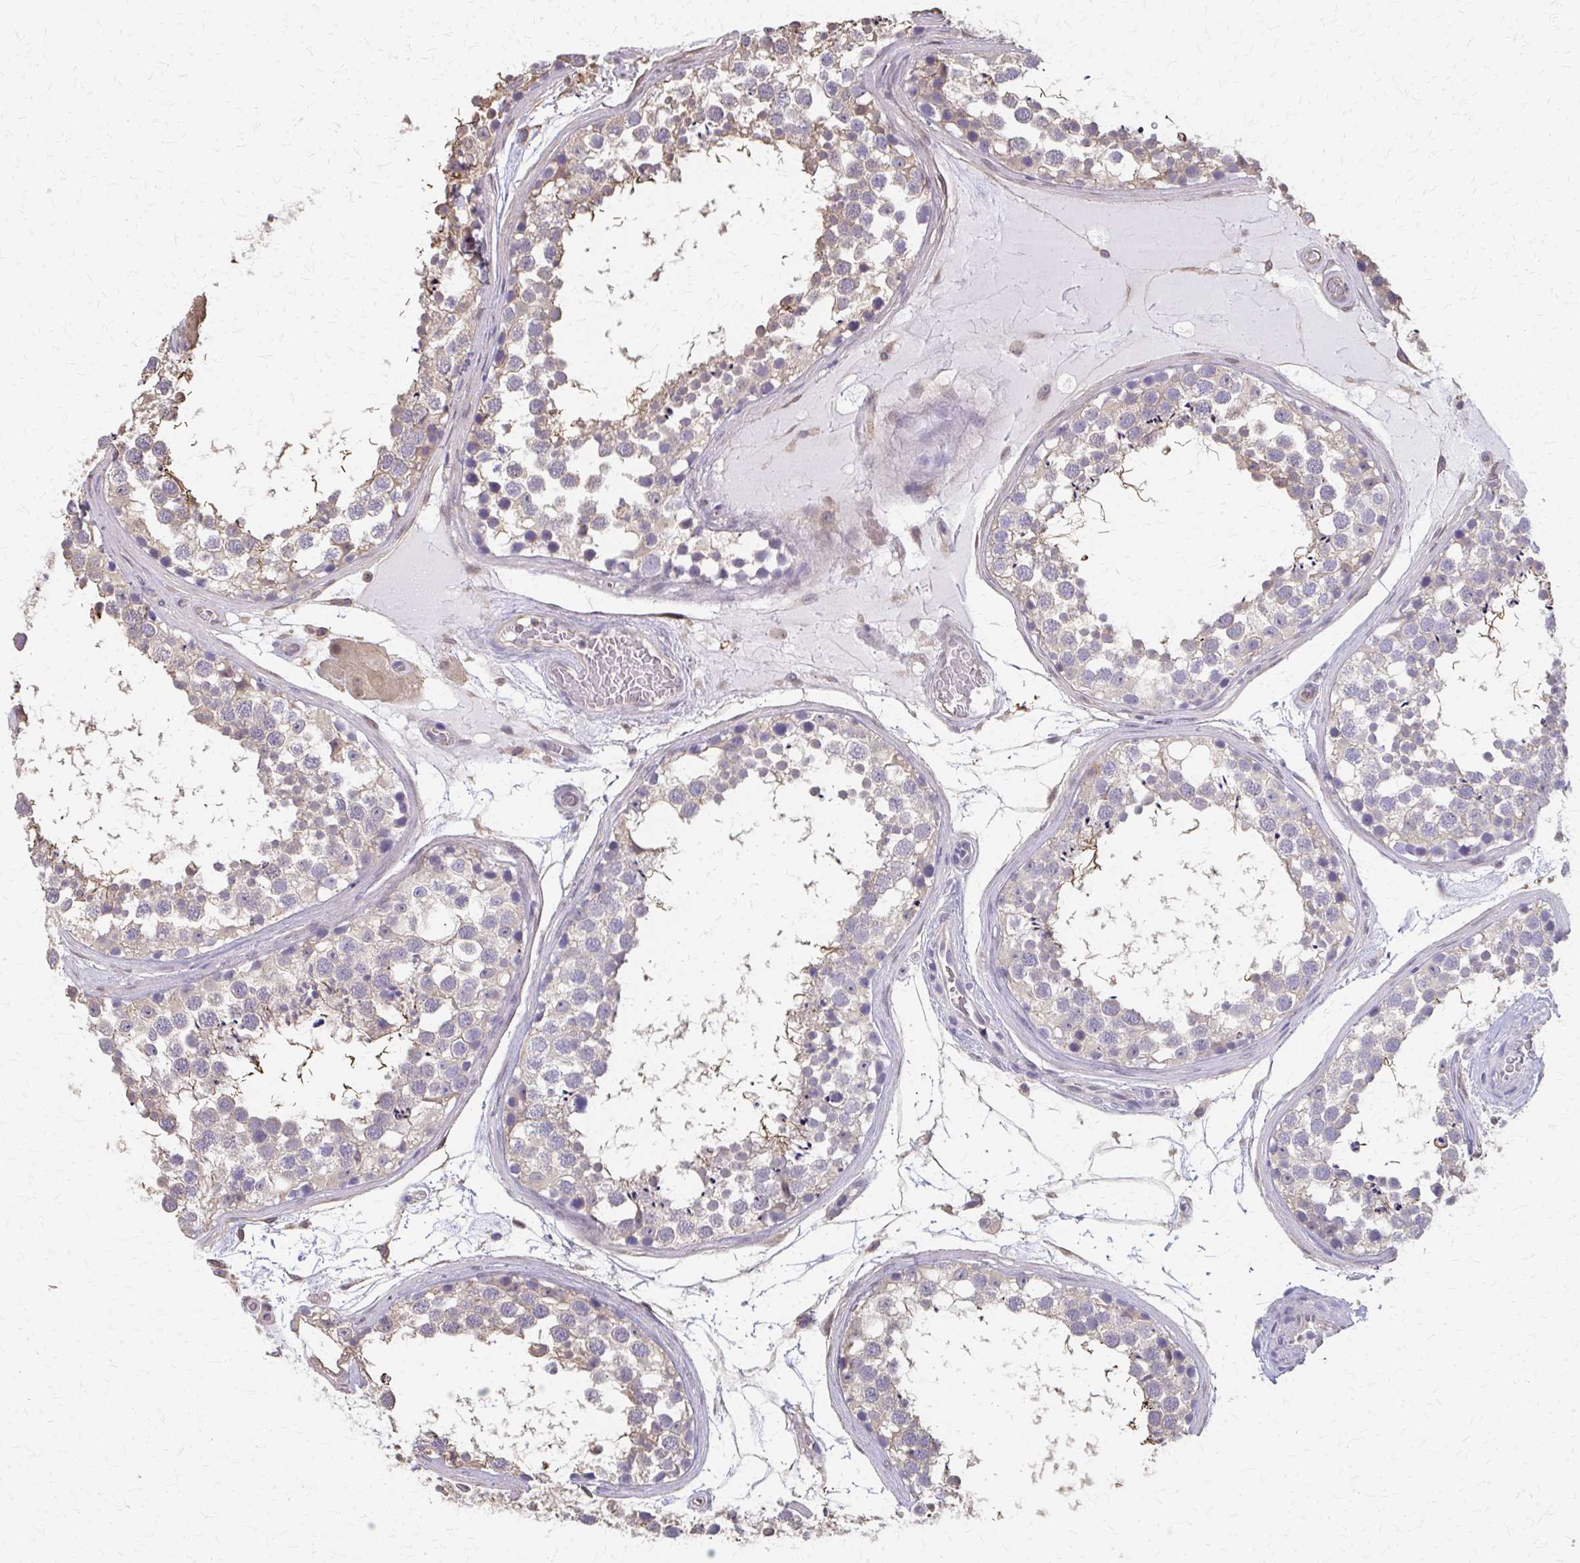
{"staining": {"intensity": "weak", "quantity": "25%-75%", "location": "cytoplasmic/membranous"}, "tissue": "testis", "cell_type": "Cells in seminiferous ducts", "image_type": "normal", "snomed": [{"axis": "morphology", "description": "Normal tissue, NOS"}, {"axis": "morphology", "description": "Seminoma, NOS"}, {"axis": "topography", "description": "Testis"}], "caption": "Weak cytoplasmic/membranous staining is identified in approximately 25%-75% of cells in seminiferous ducts in unremarkable testis. The protein is shown in brown color, while the nuclei are stained blue.", "gene": "RABGAP1L", "patient": {"sex": "male", "age": 65}}